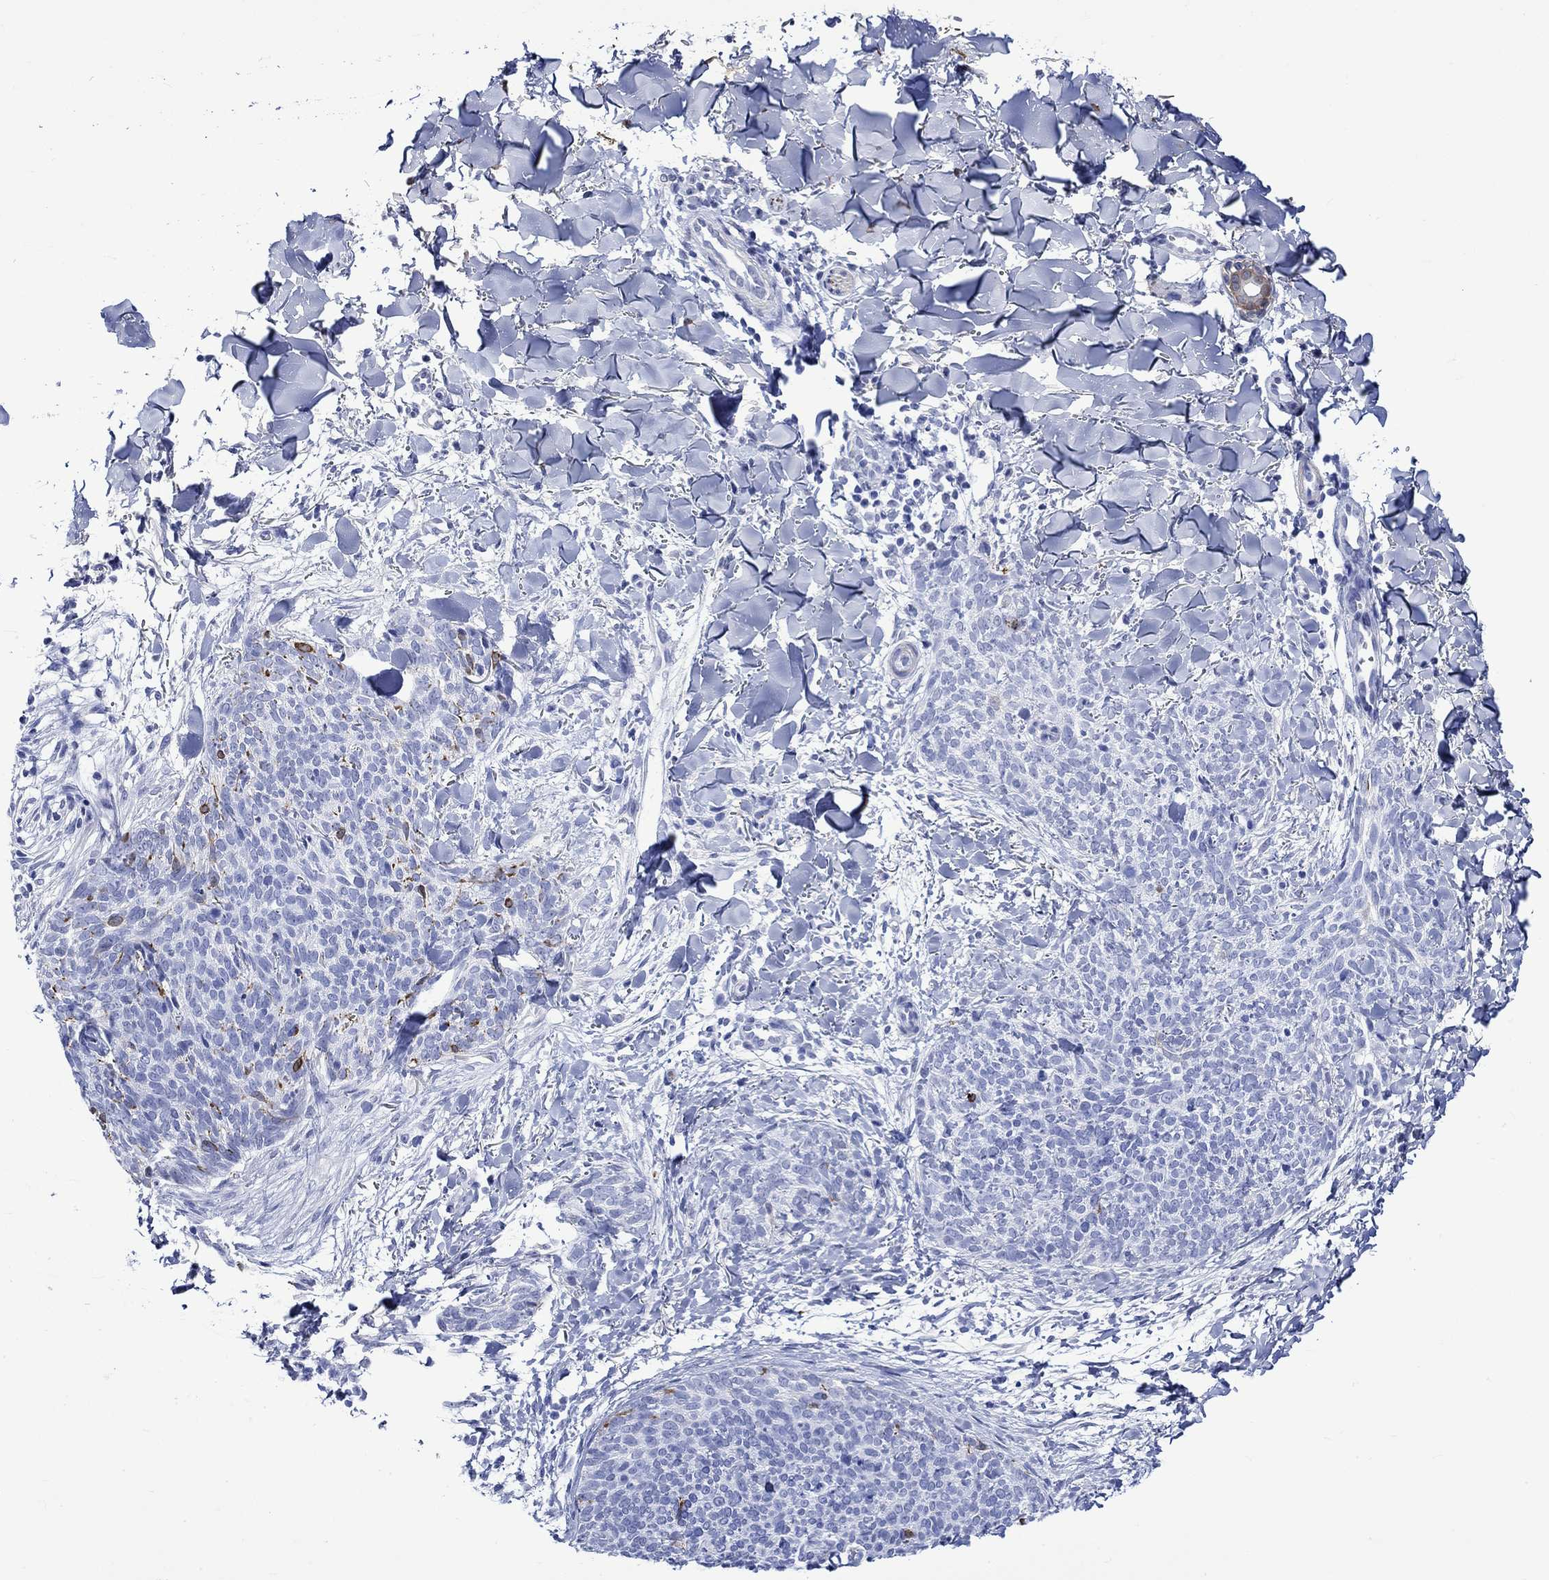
{"staining": {"intensity": "negative", "quantity": "none", "location": "none"}, "tissue": "skin cancer", "cell_type": "Tumor cells", "image_type": "cancer", "snomed": [{"axis": "morphology", "description": "Basal cell carcinoma"}, {"axis": "topography", "description": "Skin"}], "caption": "The IHC image has no significant positivity in tumor cells of basal cell carcinoma (skin) tissue.", "gene": "CRYAB", "patient": {"sex": "male", "age": 64}}